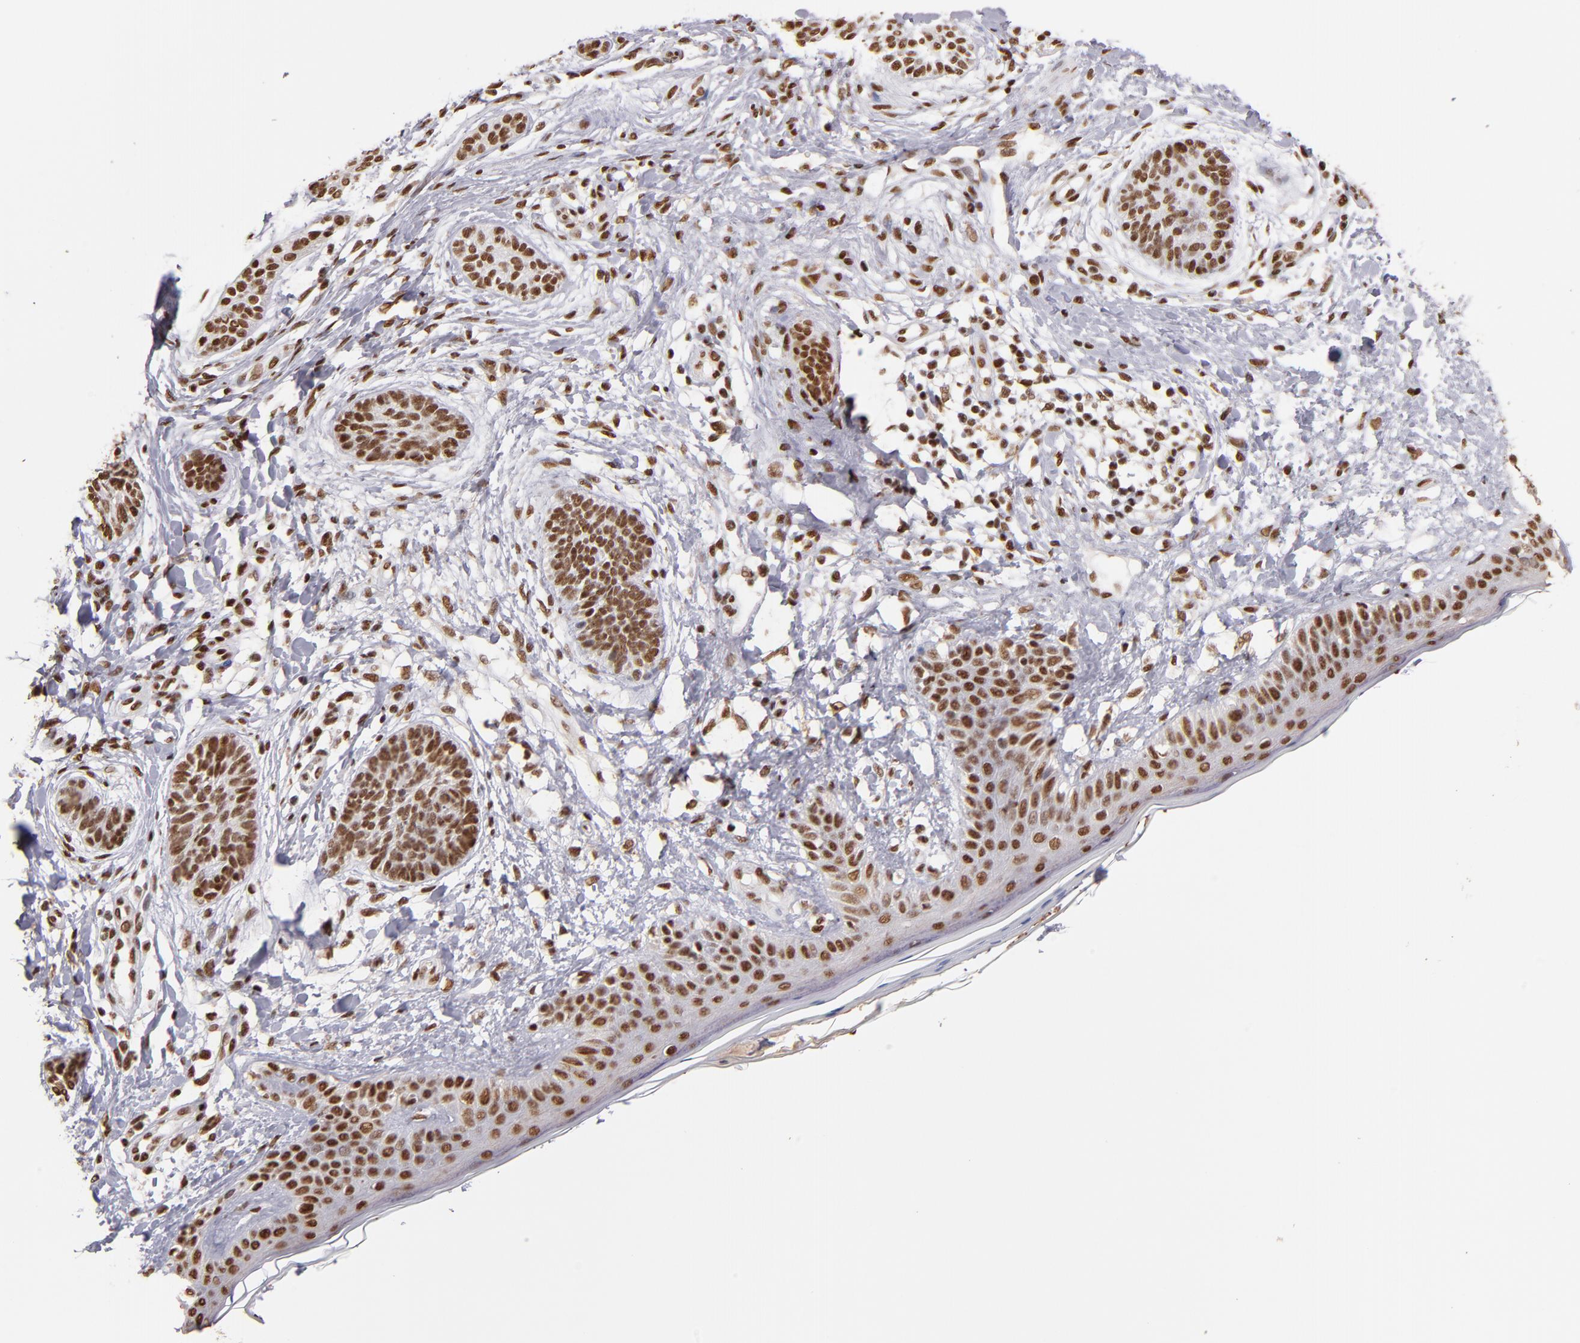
{"staining": {"intensity": "strong", "quantity": ">75%", "location": "nuclear"}, "tissue": "skin cancer", "cell_type": "Tumor cells", "image_type": "cancer", "snomed": [{"axis": "morphology", "description": "Normal tissue, NOS"}, {"axis": "morphology", "description": "Basal cell carcinoma"}, {"axis": "topography", "description": "Skin"}], "caption": "Immunohistochemical staining of human basal cell carcinoma (skin) shows high levels of strong nuclear protein staining in about >75% of tumor cells.", "gene": "SP1", "patient": {"sex": "male", "age": 63}}